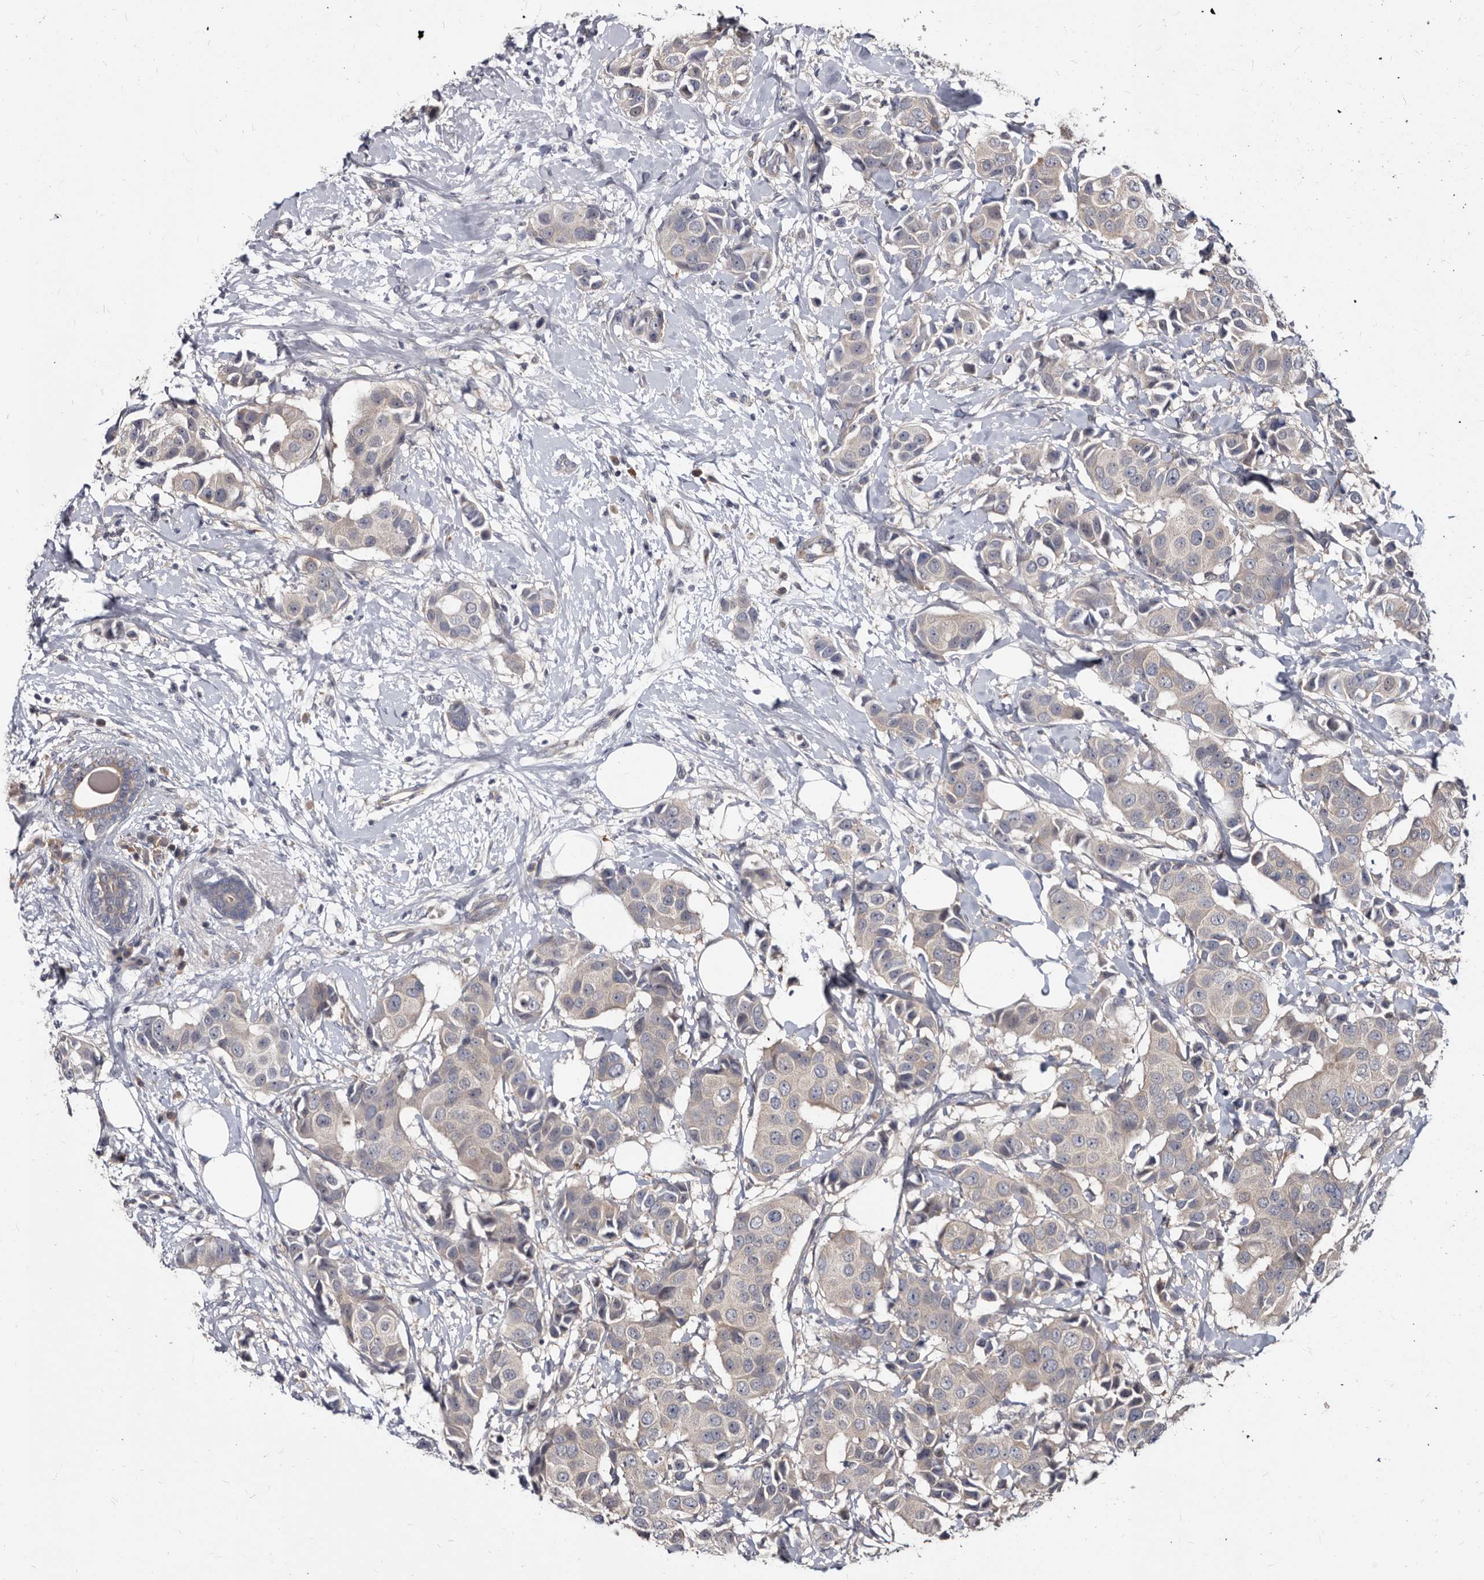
{"staining": {"intensity": "weak", "quantity": "<25%", "location": "cytoplasmic/membranous"}, "tissue": "breast cancer", "cell_type": "Tumor cells", "image_type": "cancer", "snomed": [{"axis": "morphology", "description": "Normal tissue, NOS"}, {"axis": "morphology", "description": "Duct carcinoma"}, {"axis": "topography", "description": "Breast"}], "caption": "Protein analysis of breast cancer (invasive ductal carcinoma) displays no significant expression in tumor cells.", "gene": "ABCF2", "patient": {"sex": "female", "age": 39}}